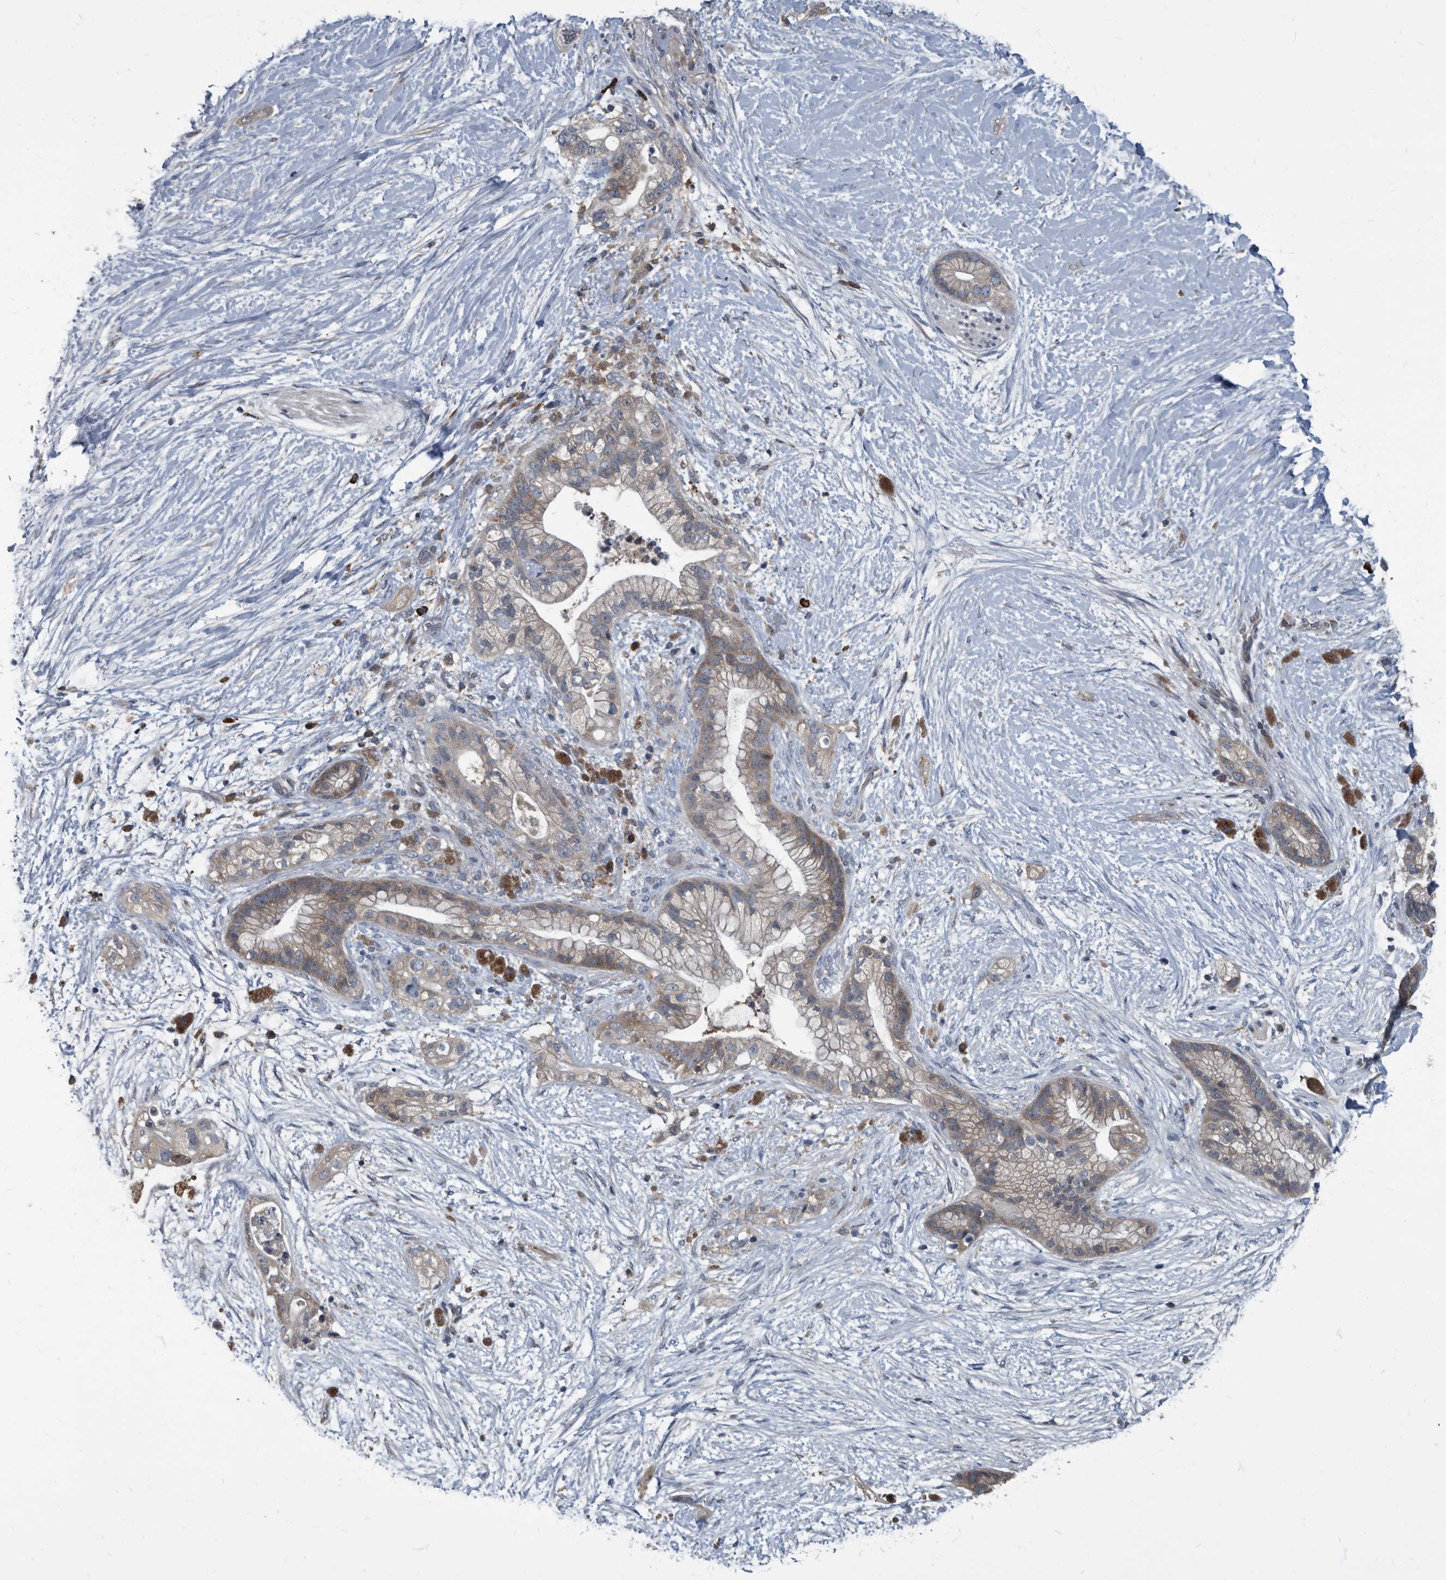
{"staining": {"intensity": "weak", "quantity": "25%-75%", "location": "cytoplasmic/membranous"}, "tissue": "pancreatic cancer", "cell_type": "Tumor cells", "image_type": "cancer", "snomed": [{"axis": "morphology", "description": "Adenocarcinoma, NOS"}, {"axis": "topography", "description": "Pancreas"}], "caption": "Immunohistochemistry (IHC) staining of pancreatic cancer (adenocarcinoma), which reveals low levels of weak cytoplasmic/membranous positivity in about 25%-75% of tumor cells indicating weak cytoplasmic/membranous protein positivity. The staining was performed using DAB (brown) for protein detection and nuclei were counterstained in hematoxylin (blue).", "gene": "CDV3", "patient": {"sex": "male", "age": 53}}